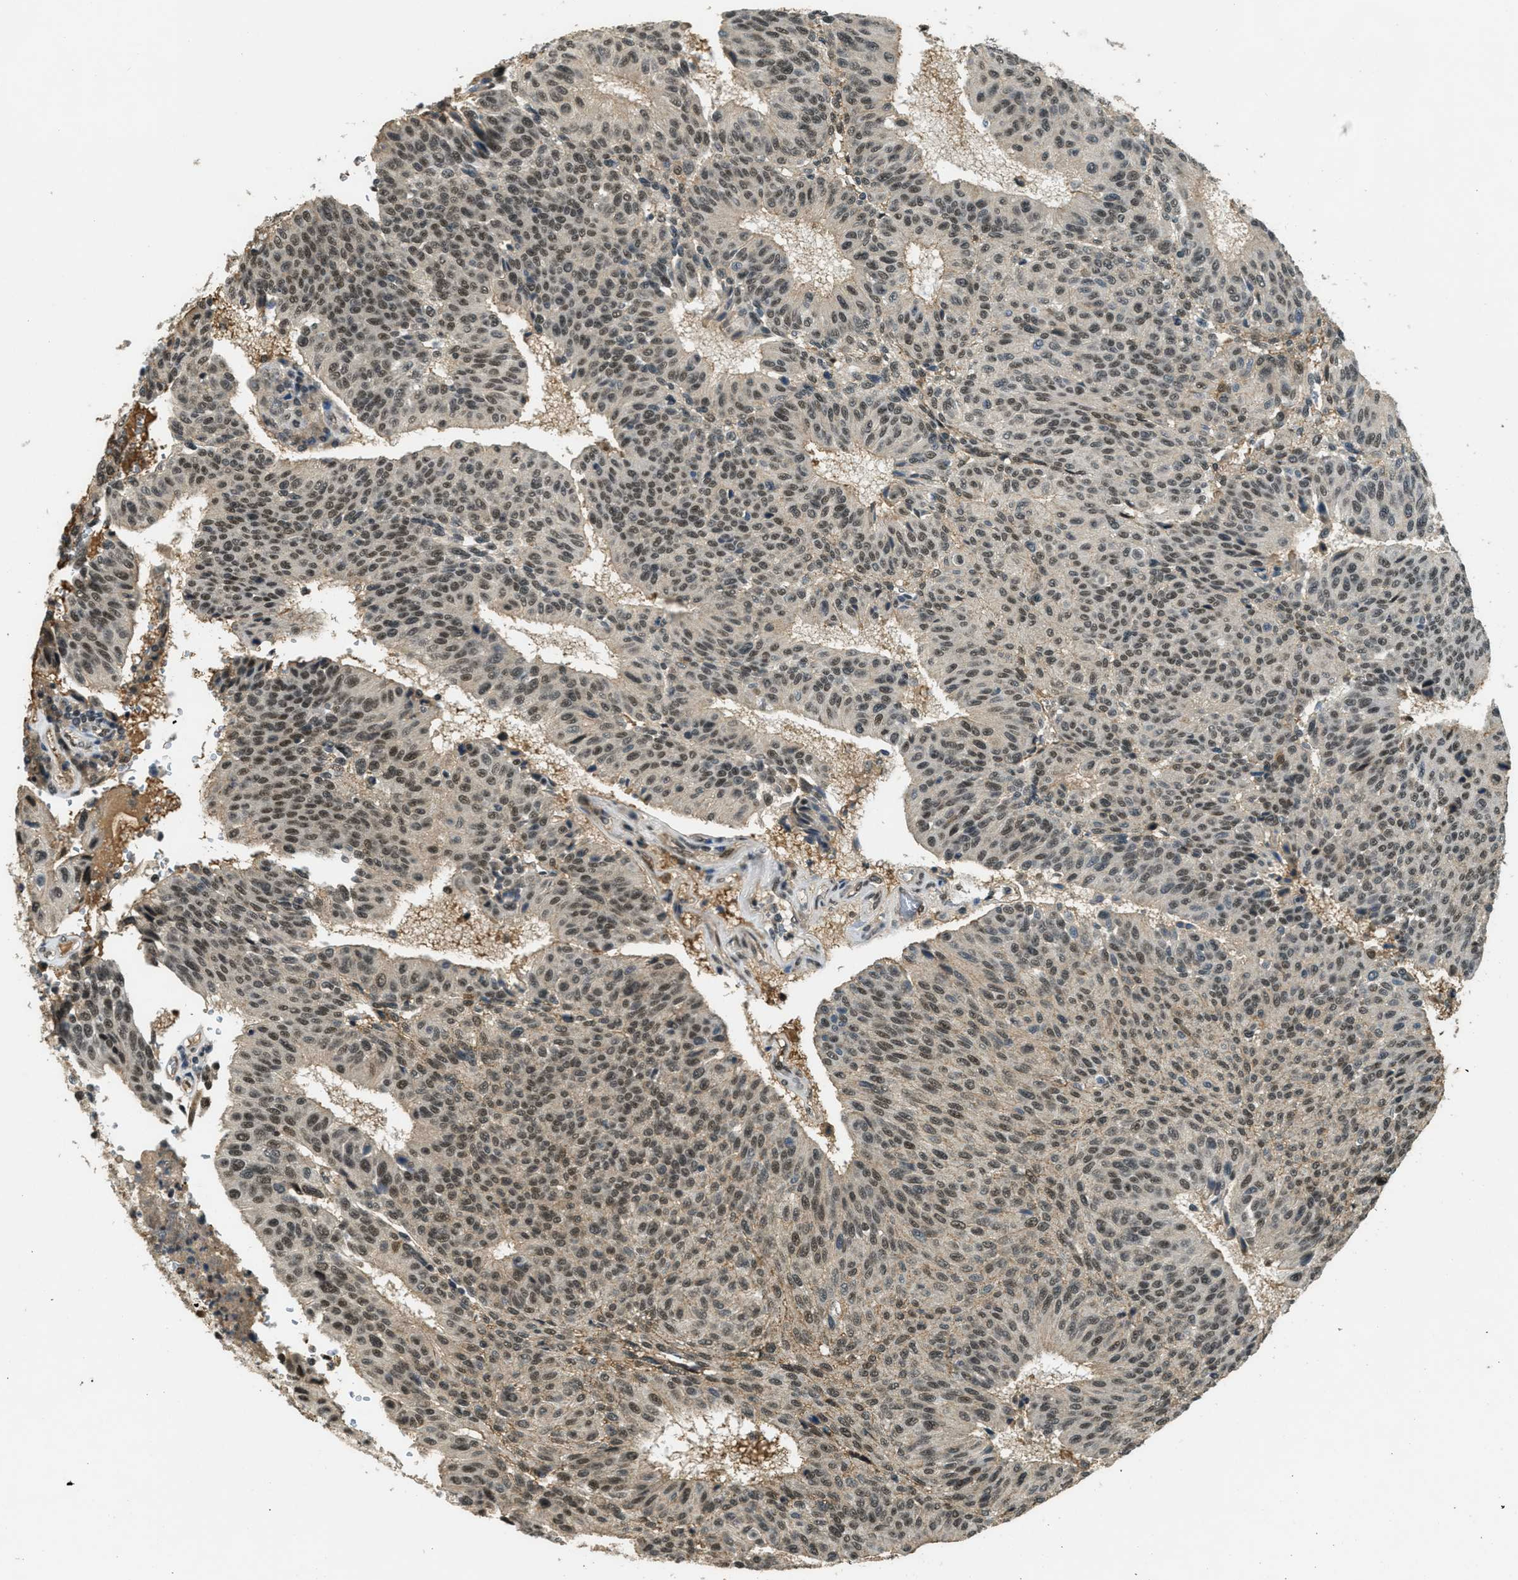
{"staining": {"intensity": "moderate", "quantity": ">75%", "location": "nuclear"}, "tissue": "urothelial cancer", "cell_type": "Tumor cells", "image_type": "cancer", "snomed": [{"axis": "morphology", "description": "Urothelial carcinoma, High grade"}, {"axis": "topography", "description": "Urinary bladder"}], "caption": "A histopathology image showing moderate nuclear expression in approximately >75% of tumor cells in urothelial cancer, as visualized by brown immunohistochemical staining.", "gene": "ZNF148", "patient": {"sex": "male", "age": 66}}